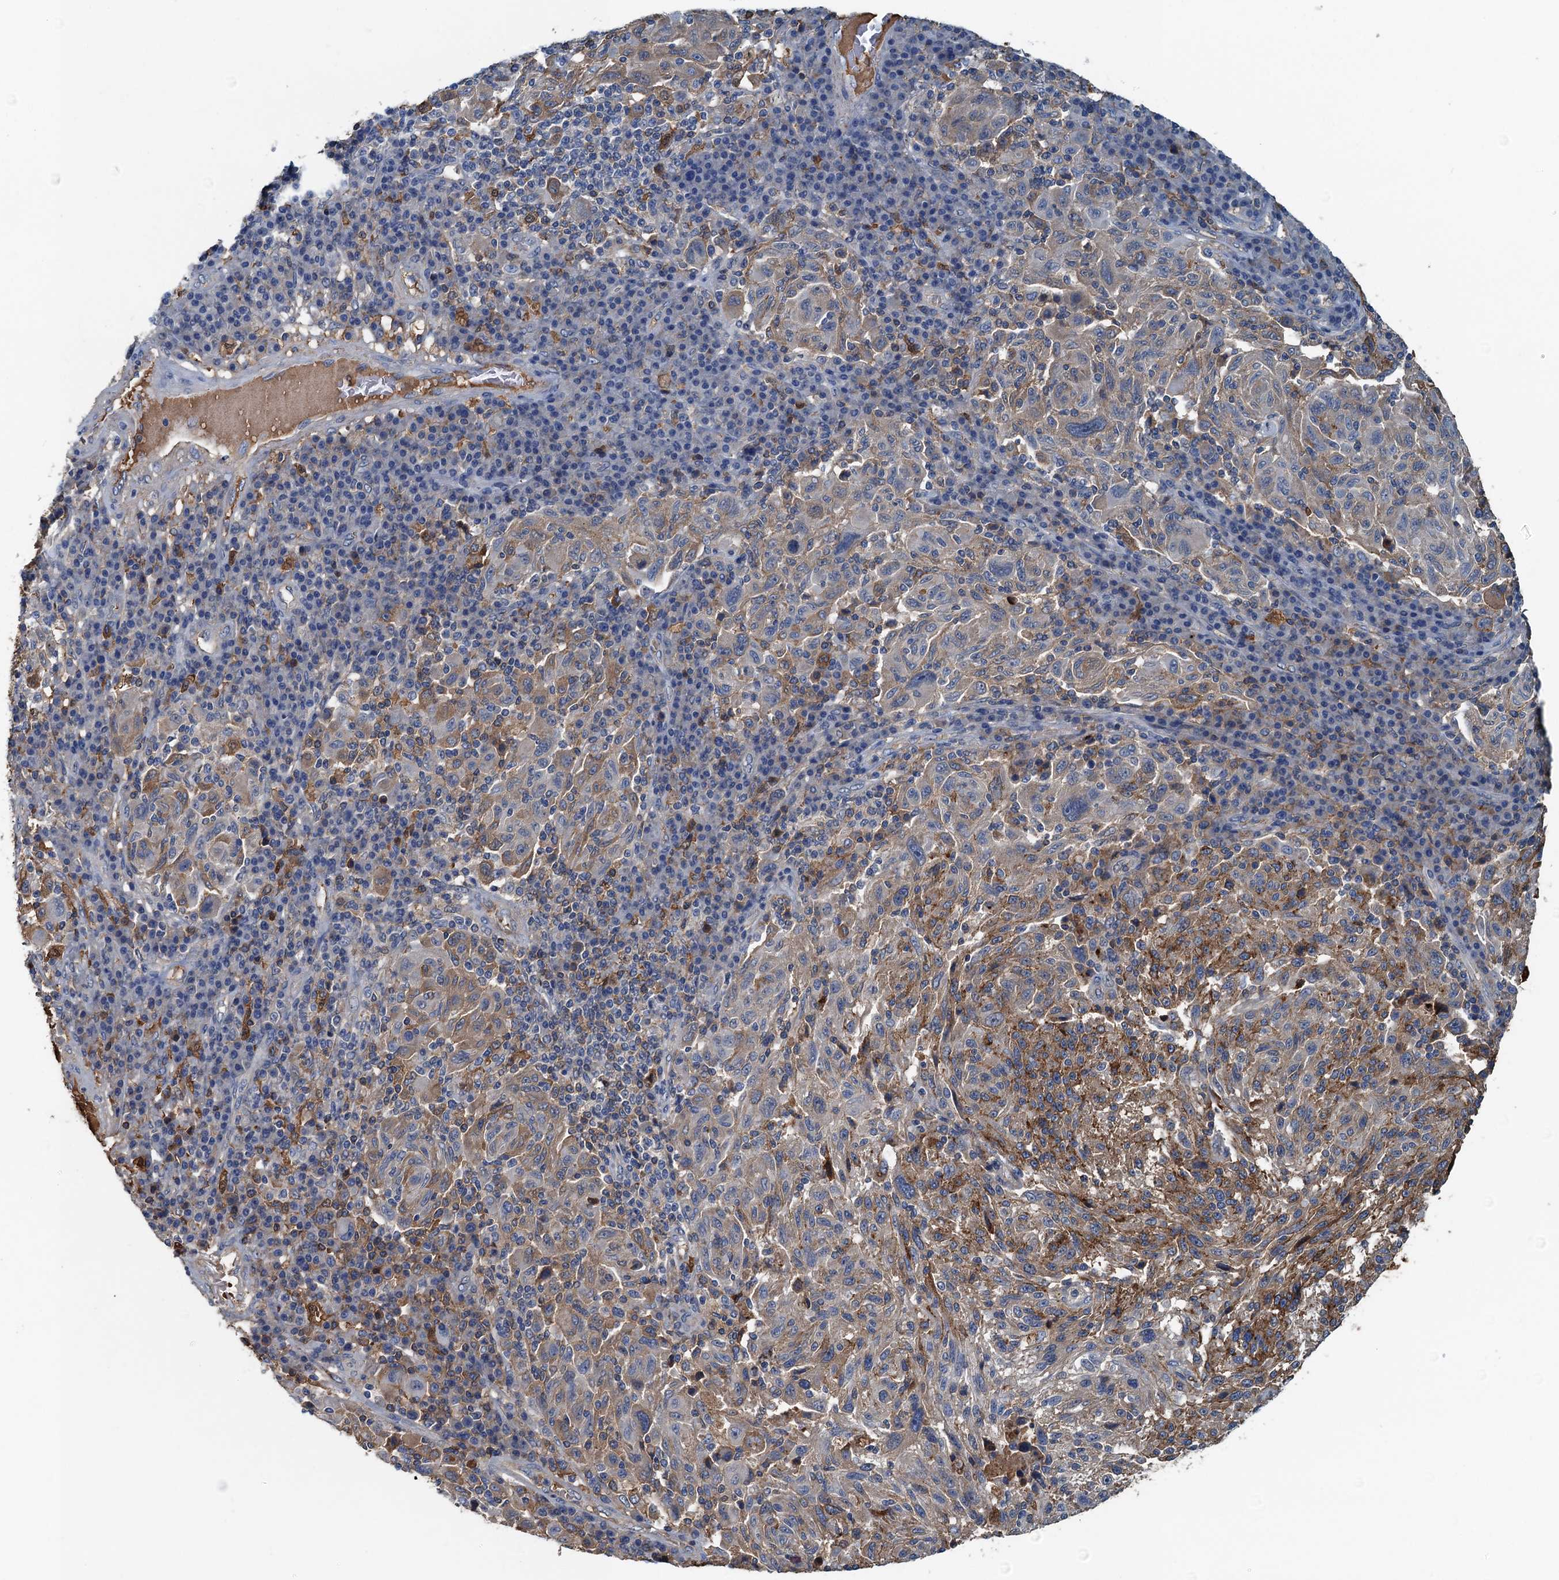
{"staining": {"intensity": "moderate", "quantity": "<25%", "location": "cytoplasmic/membranous"}, "tissue": "melanoma", "cell_type": "Tumor cells", "image_type": "cancer", "snomed": [{"axis": "morphology", "description": "Malignant melanoma, NOS"}, {"axis": "topography", "description": "Skin"}], "caption": "Moderate cytoplasmic/membranous protein staining is identified in approximately <25% of tumor cells in melanoma. The staining was performed using DAB (3,3'-diaminobenzidine), with brown indicating positive protein expression. Nuclei are stained blue with hematoxylin.", "gene": "LSM14B", "patient": {"sex": "male", "age": 53}}